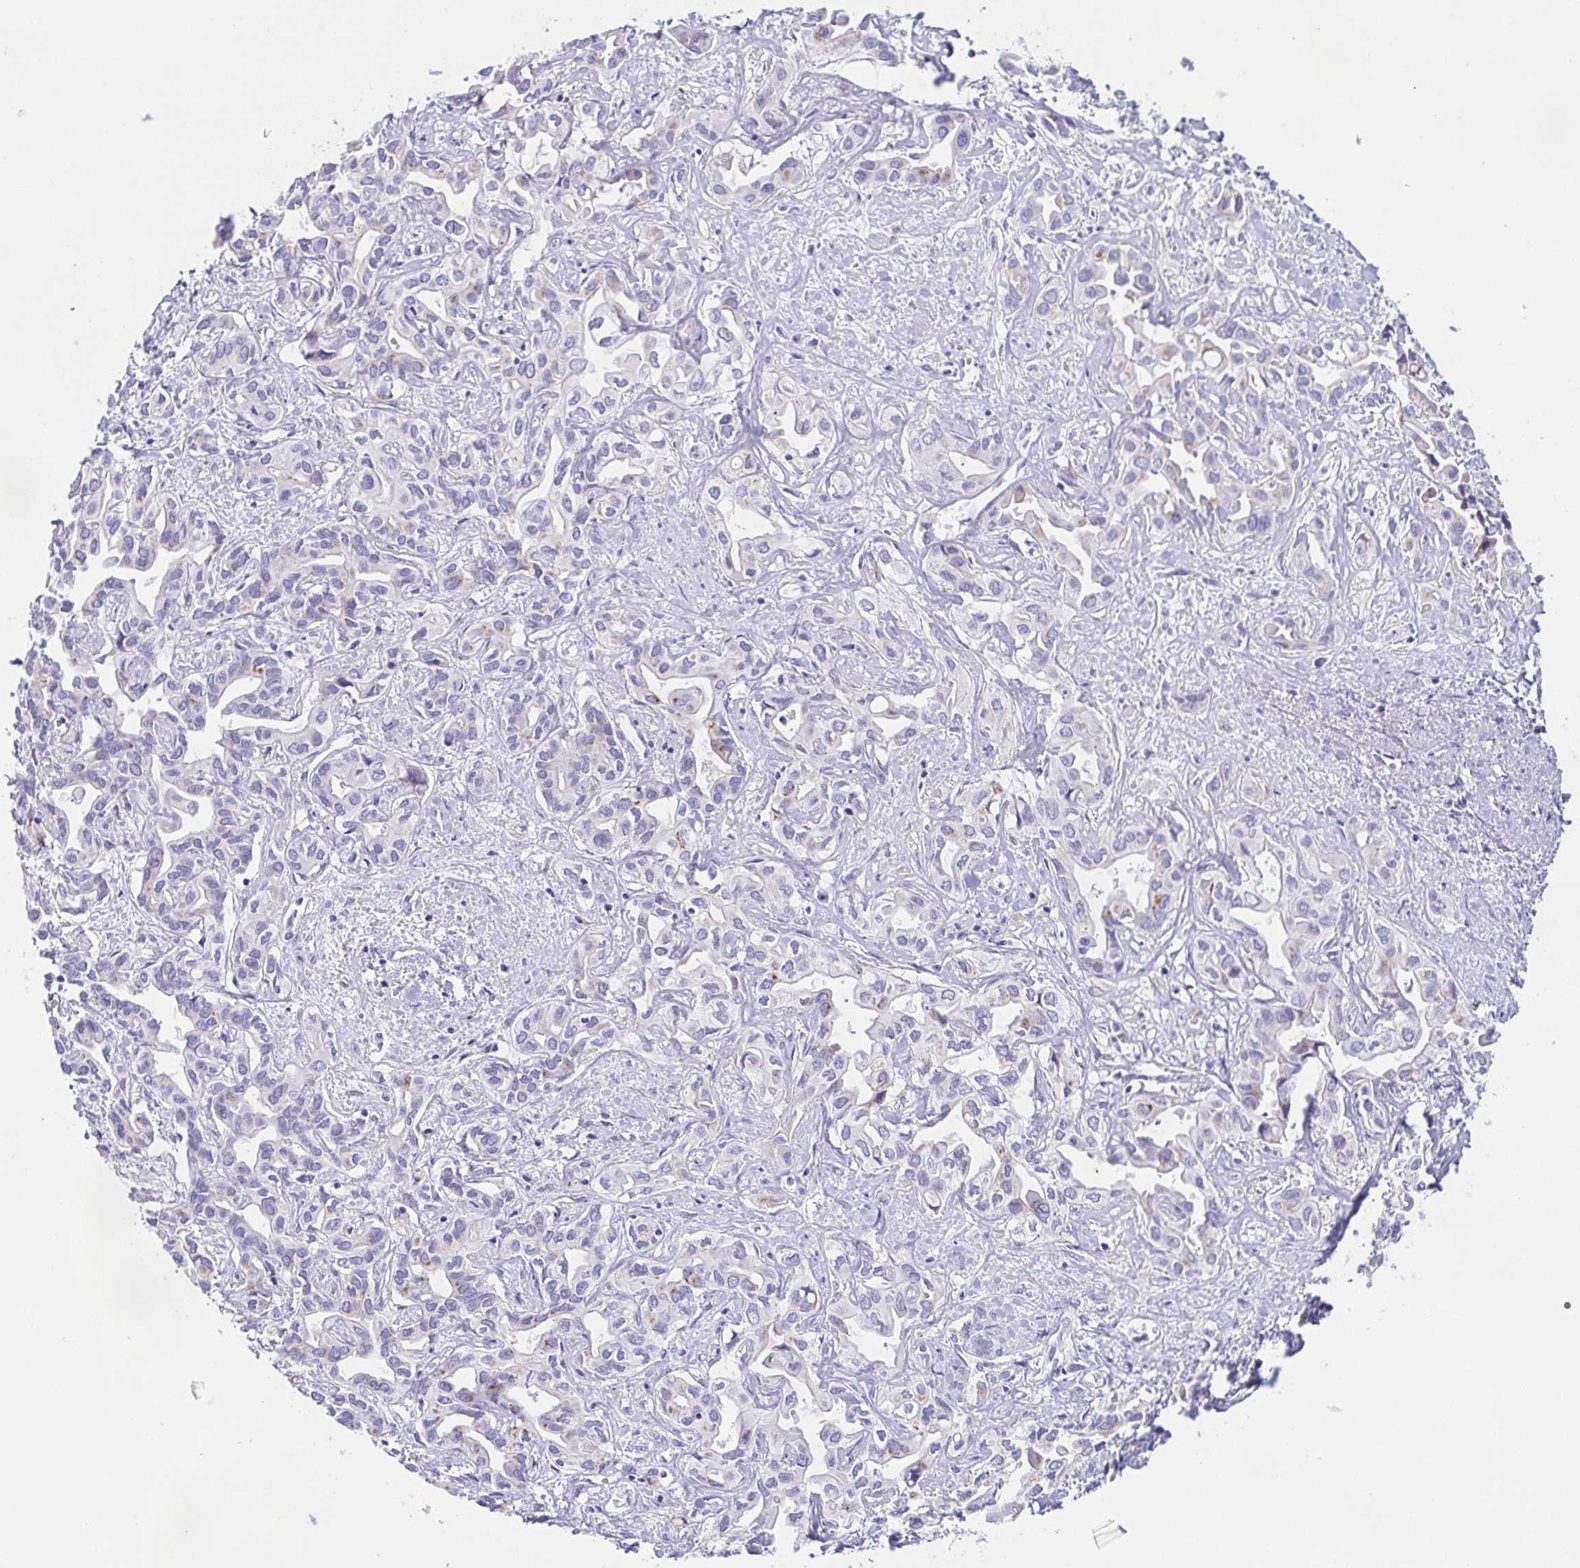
{"staining": {"intensity": "moderate", "quantity": "<25%", "location": "cytoplasmic/membranous"}, "tissue": "liver cancer", "cell_type": "Tumor cells", "image_type": "cancer", "snomed": [{"axis": "morphology", "description": "Cholangiocarcinoma"}, {"axis": "topography", "description": "Liver"}], "caption": "Liver cholangiocarcinoma was stained to show a protein in brown. There is low levels of moderate cytoplasmic/membranous positivity in approximately <25% of tumor cells.", "gene": "LDLRAD1", "patient": {"sex": "female", "age": 64}}